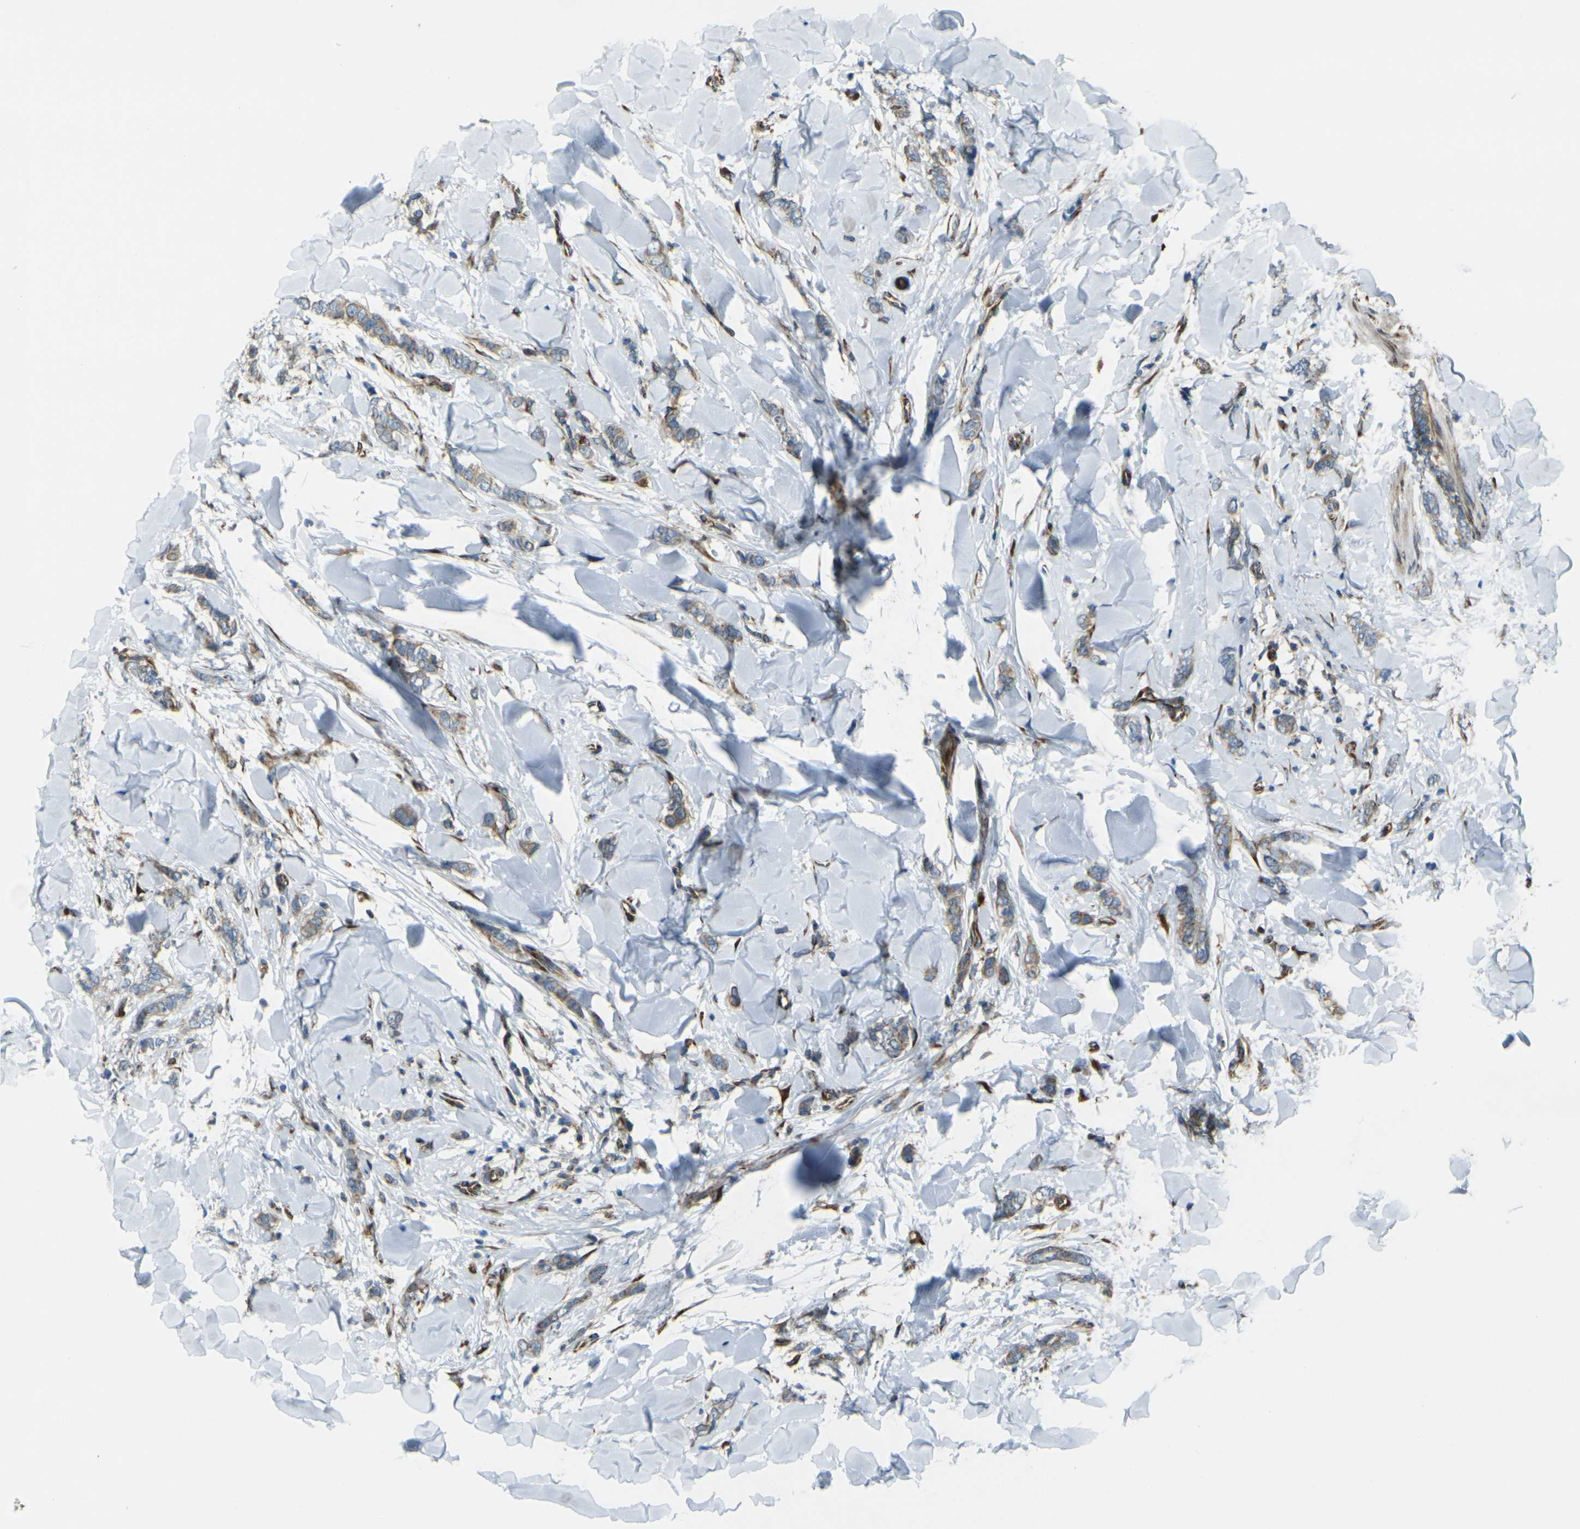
{"staining": {"intensity": "moderate", "quantity": ">75%", "location": "cytoplasmic/membranous"}, "tissue": "breast cancer", "cell_type": "Tumor cells", "image_type": "cancer", "snomed": [{"axis": "morphology", "description": "Lobular carcinoma"}, {"axis": "topography", "description": "Skin"}, {"axis": "topography", "description": "Breast"}], "caption": "Breast cancer (lobular carcinoma) tissue demonstrates moderate cytoplasmic/membranous positivity in about >75% of tumor cells", "gene": "CELSR2", "patient": {"sex": "female", "age": 46}}